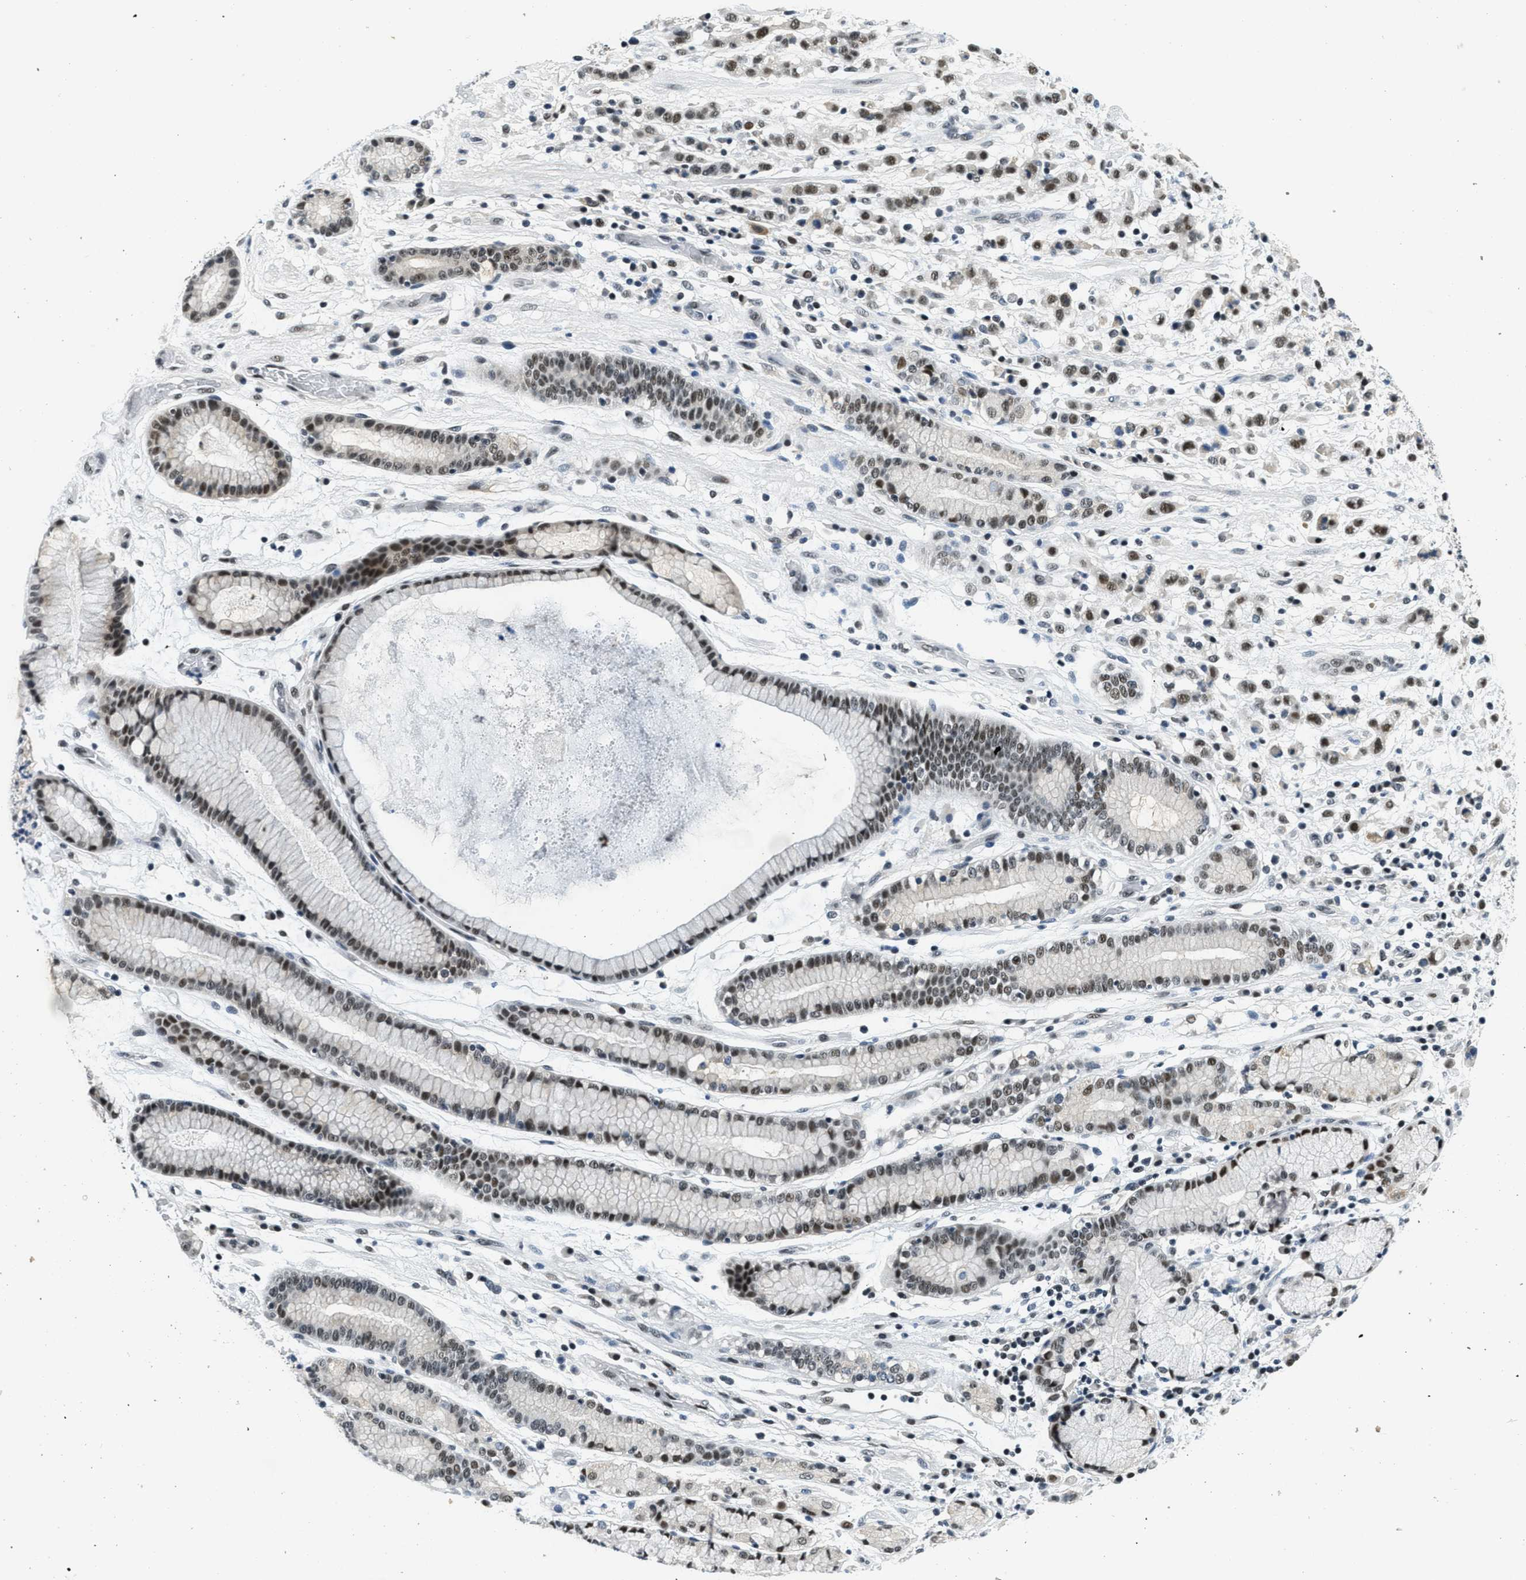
{"staining": {"intensity": "moderate", "quantity": ">75%", "location": "nuclear"}, "tissue": "stomach cancer", "cell_type": "Tumor cells", "image_type": "cancer", "snomed": [{"axis": "morphology", "description": "Adenocarcinoma, NOS"}, {"axis": "topography", "description": "Stomach, lower"}], "caption": "The histopathology image reveals immunohistochemical staining of stomach cancer (adenocarcinoma). There is moderate nuclear staining is identified in about >75% of tumor cells. The protein is shown in brown color, while the nuclei are stained blue.", "gene": "SSB", "patient": {"sex": "male", "age": 88}}